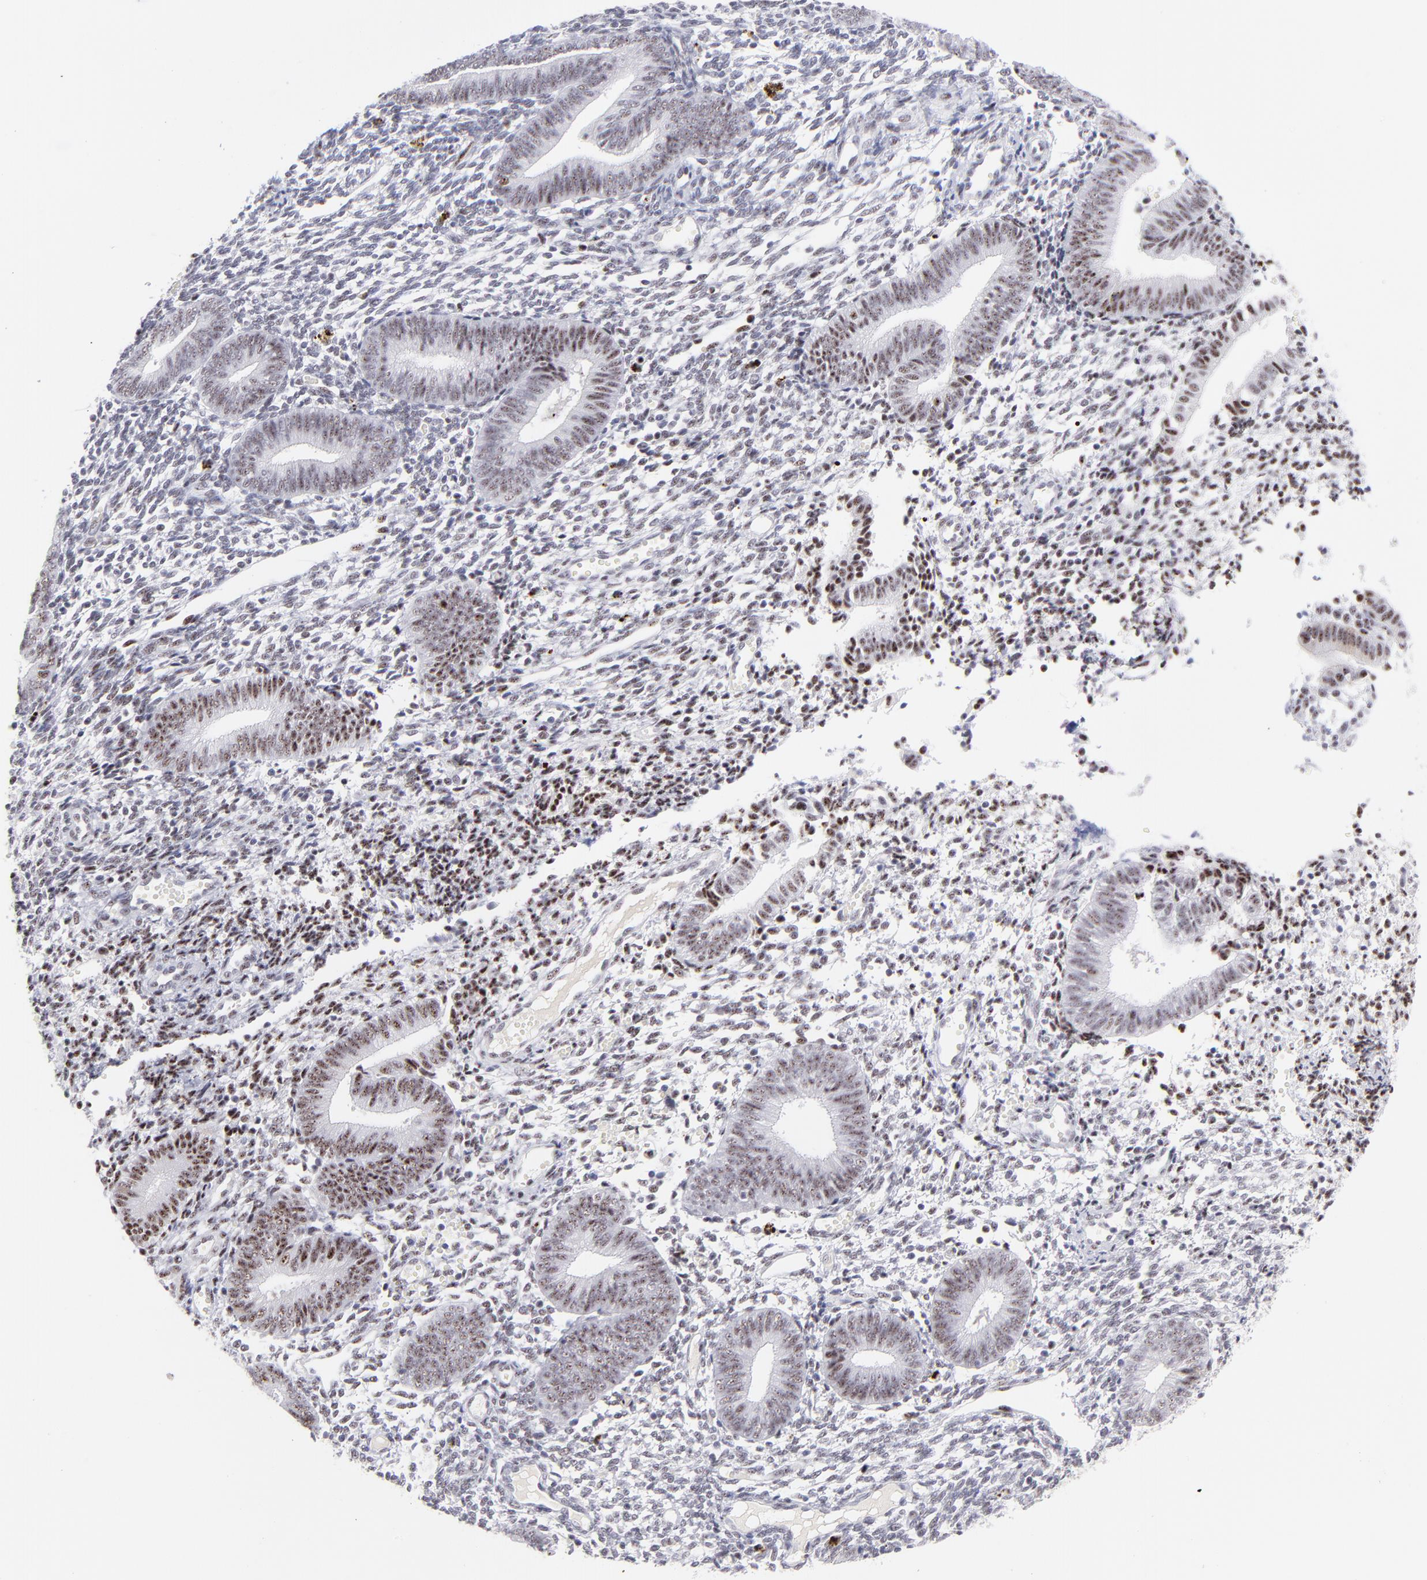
{"staining": {"intensity": "moderate", "quantity": "25%-75%", "location": "nuclear"}, "tissue": "endometrium", "cell_type": "Cells in endometrial stroma", "image_type": "normal", "snomed": [{"axis": "morphology", "description": "Normal tissue, NOS"}, {"axis": "topography", "description": "Uterus"}, {"axis": "topography", "description": "Endometrium"}], "caption": "Moderate nuclear positivity for a protein is present in approximately 25%-75% of cells in endometrial stroma of unremarkable endometrium using immunohistochemistry (IHC).", "gene": "CDC25C", "patient": {"sex": "female", "age": 33}}